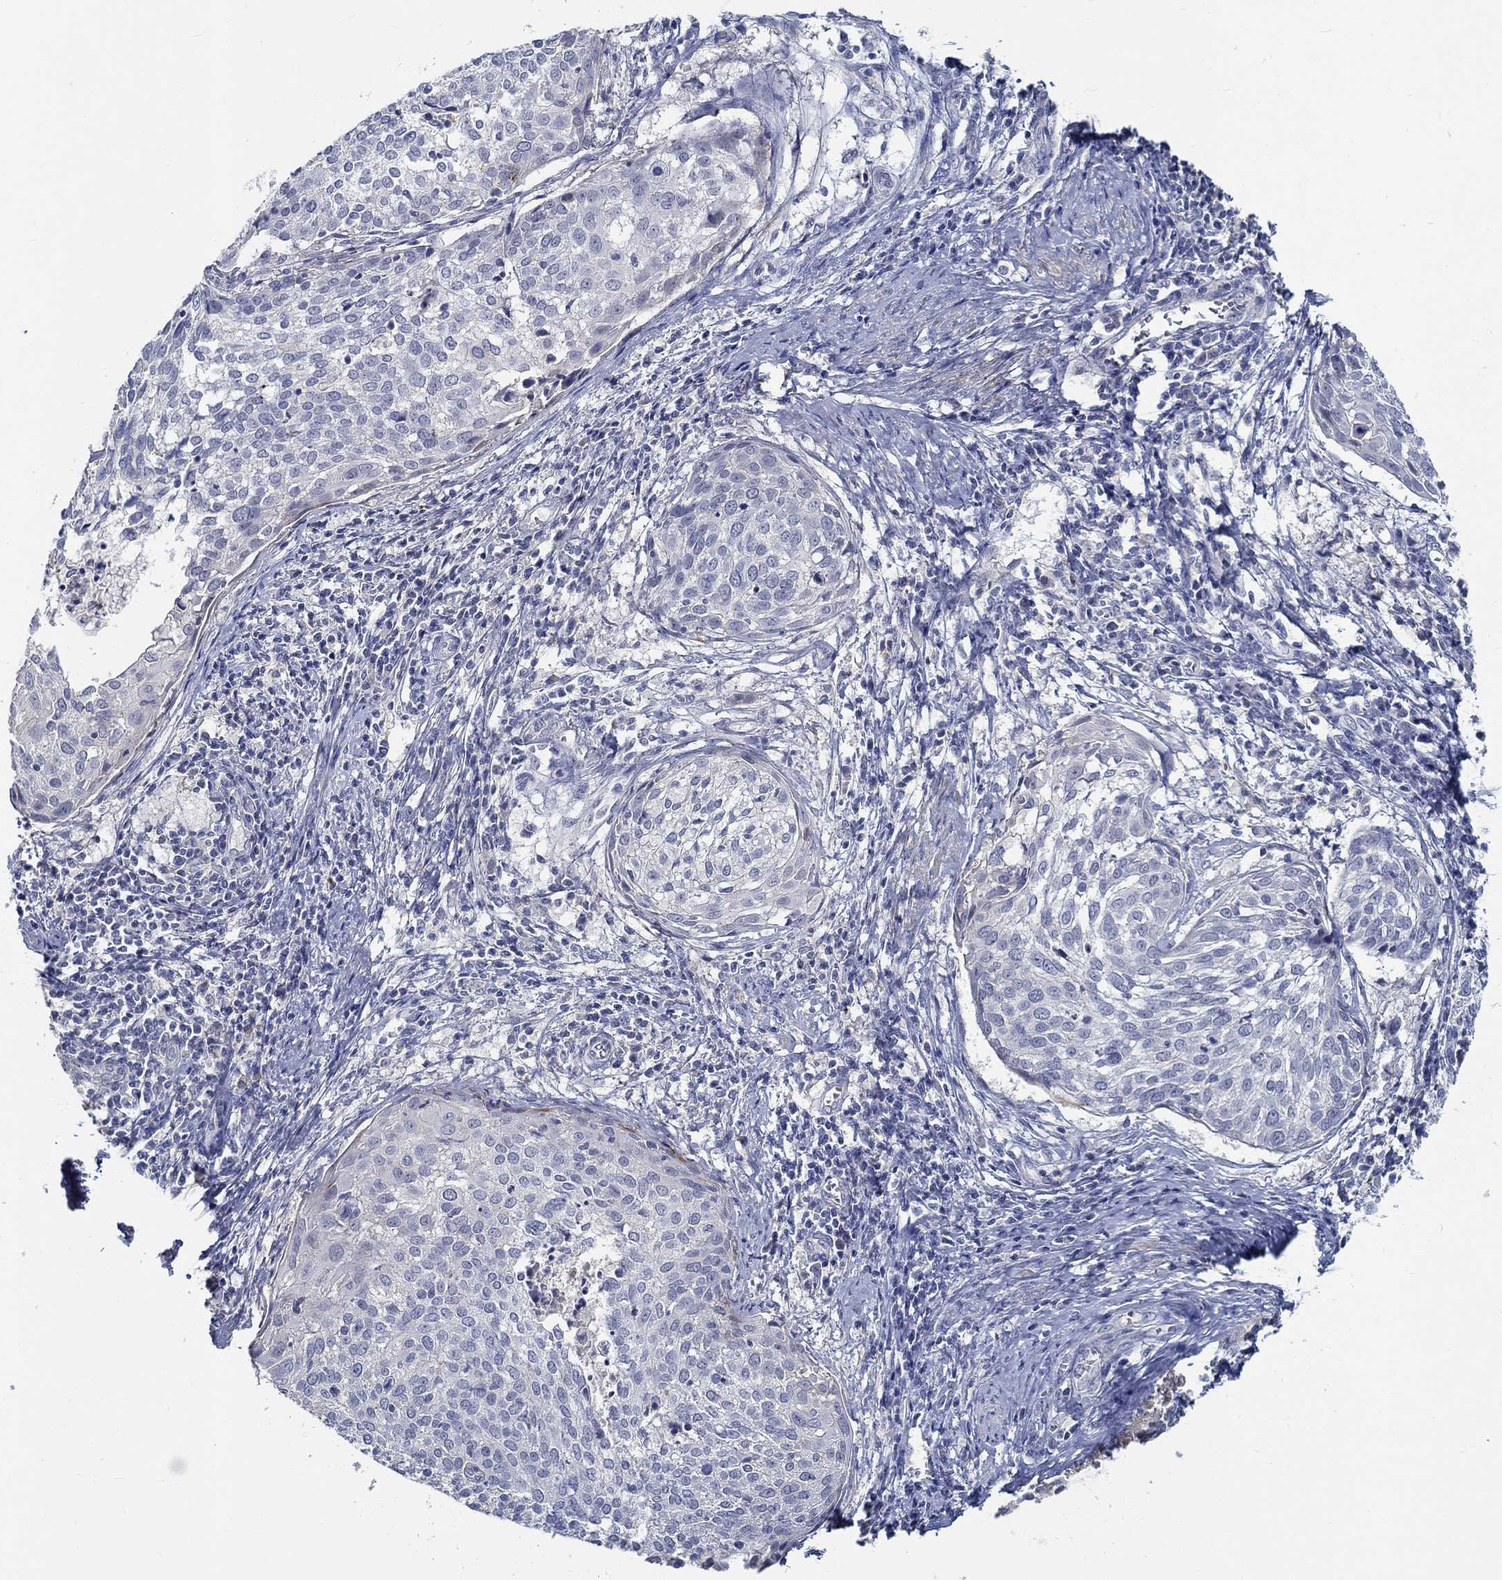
{"staining": {"intensity": "negative", "quantity": "none", "location": "none"}, "tissue": "cervical cancer", "cell_type": "Tumor cells", "image_type": "cancer", "snomed": [{"axis": "morphology", "description": "Squamous cell carcinoma, NOS"}, {"axis": "topography", "description": "Cervix"}], "caption": "Tumor cells are negative for protein expression in human cervical cancer (squamous cell carcinoma).", "gene": "MYBPC1", "patient": {"sex": "female", "age": 39}}